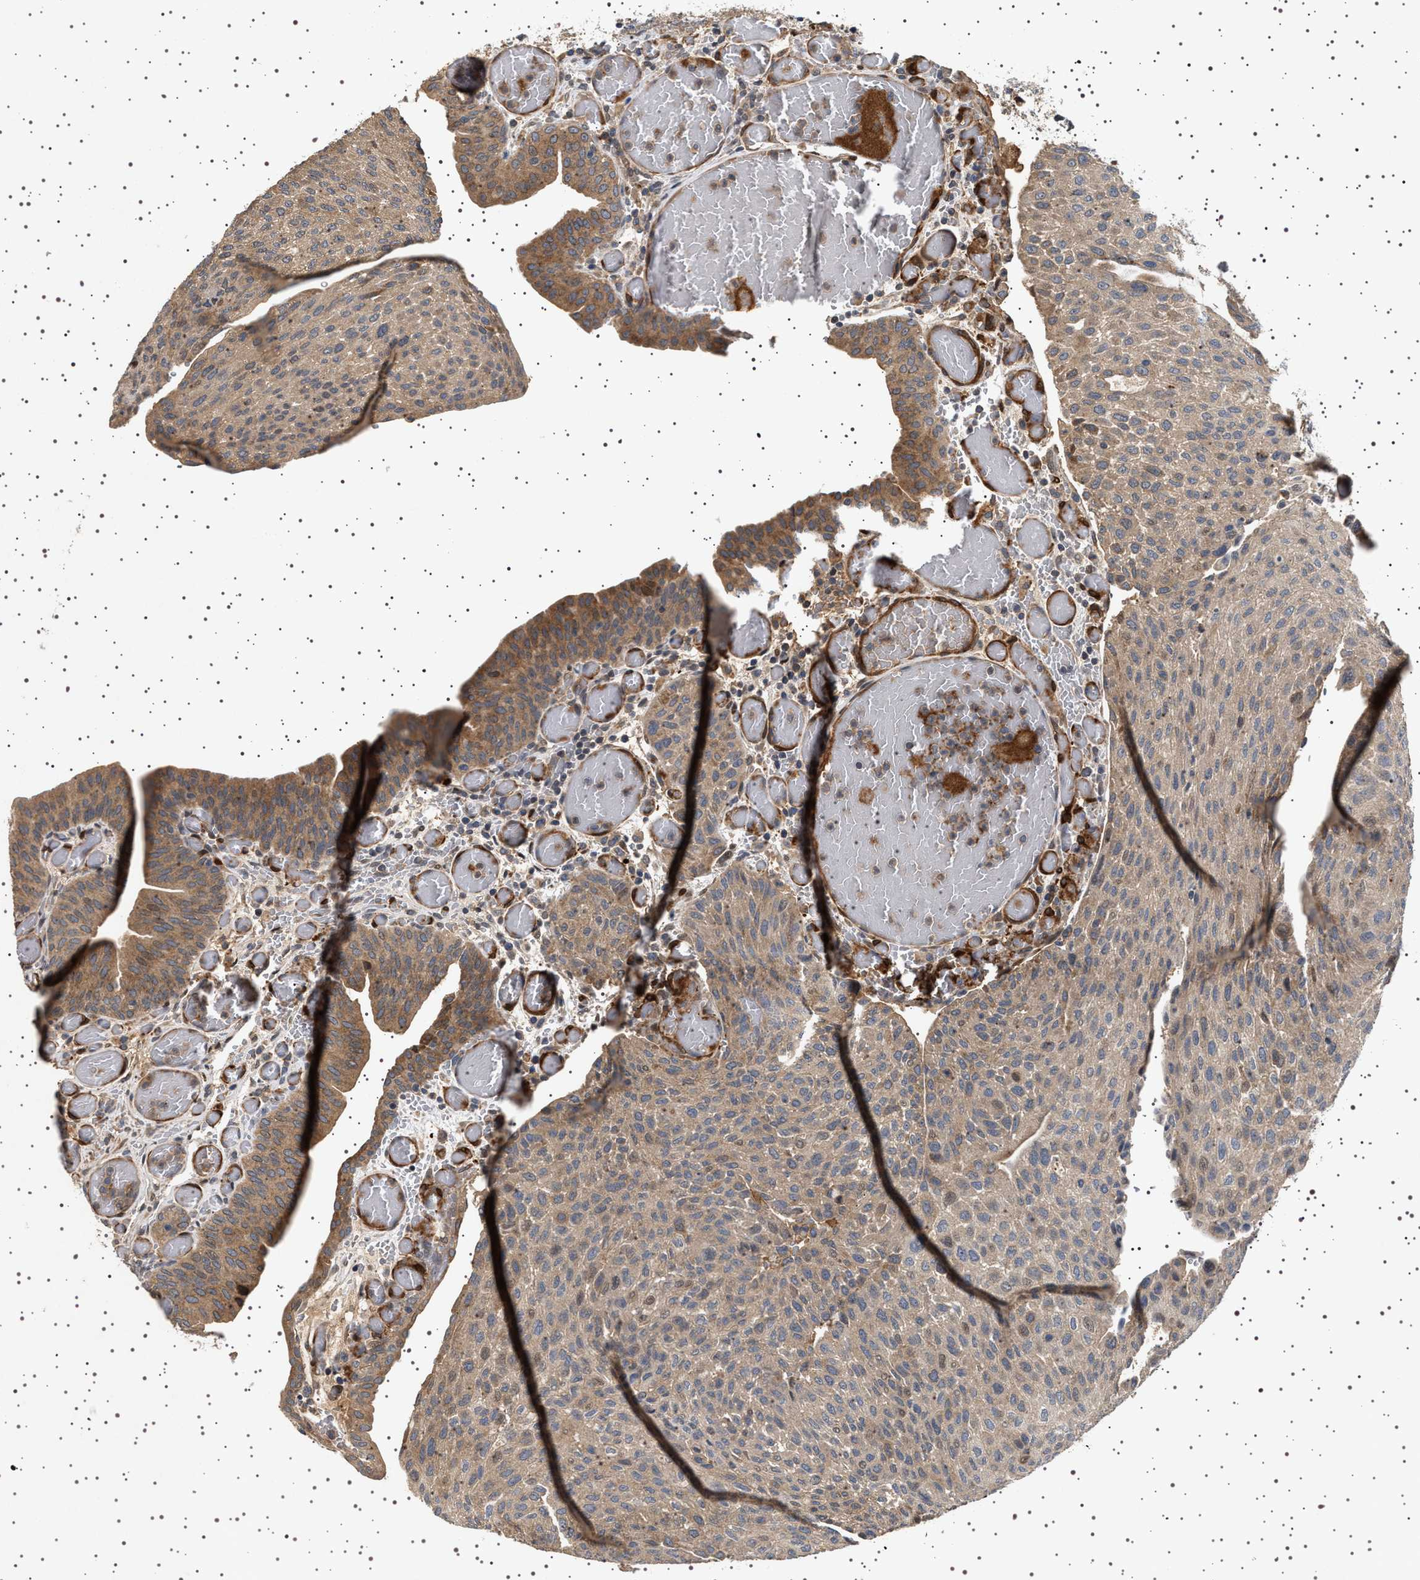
{"staining": {"intensity": "weak", "quantity": ">75%", "location": "cytoplasmic/membranous"}, "tissue": "urothelial cancer", "cell_type": "Tumor cells", "image_type": "cancer", "snomed": [{"axis": "morphology", "description": "Urothelial carcinoma, Low grade"}, {"axis": "morphology", "description": "Urothelial carcinoma, High grade"}, {"axis": "topography", "description": "Urinary bladder"}], "caption": "Immunohistochemistry (IHC) of human urothelial cancer exhibits low levels of weak cytoplasmic/membranous positivity in about >75% of tumor cells.", "gene": "GUCY1B1", "patient": {"sex": "male", "age": 35}}